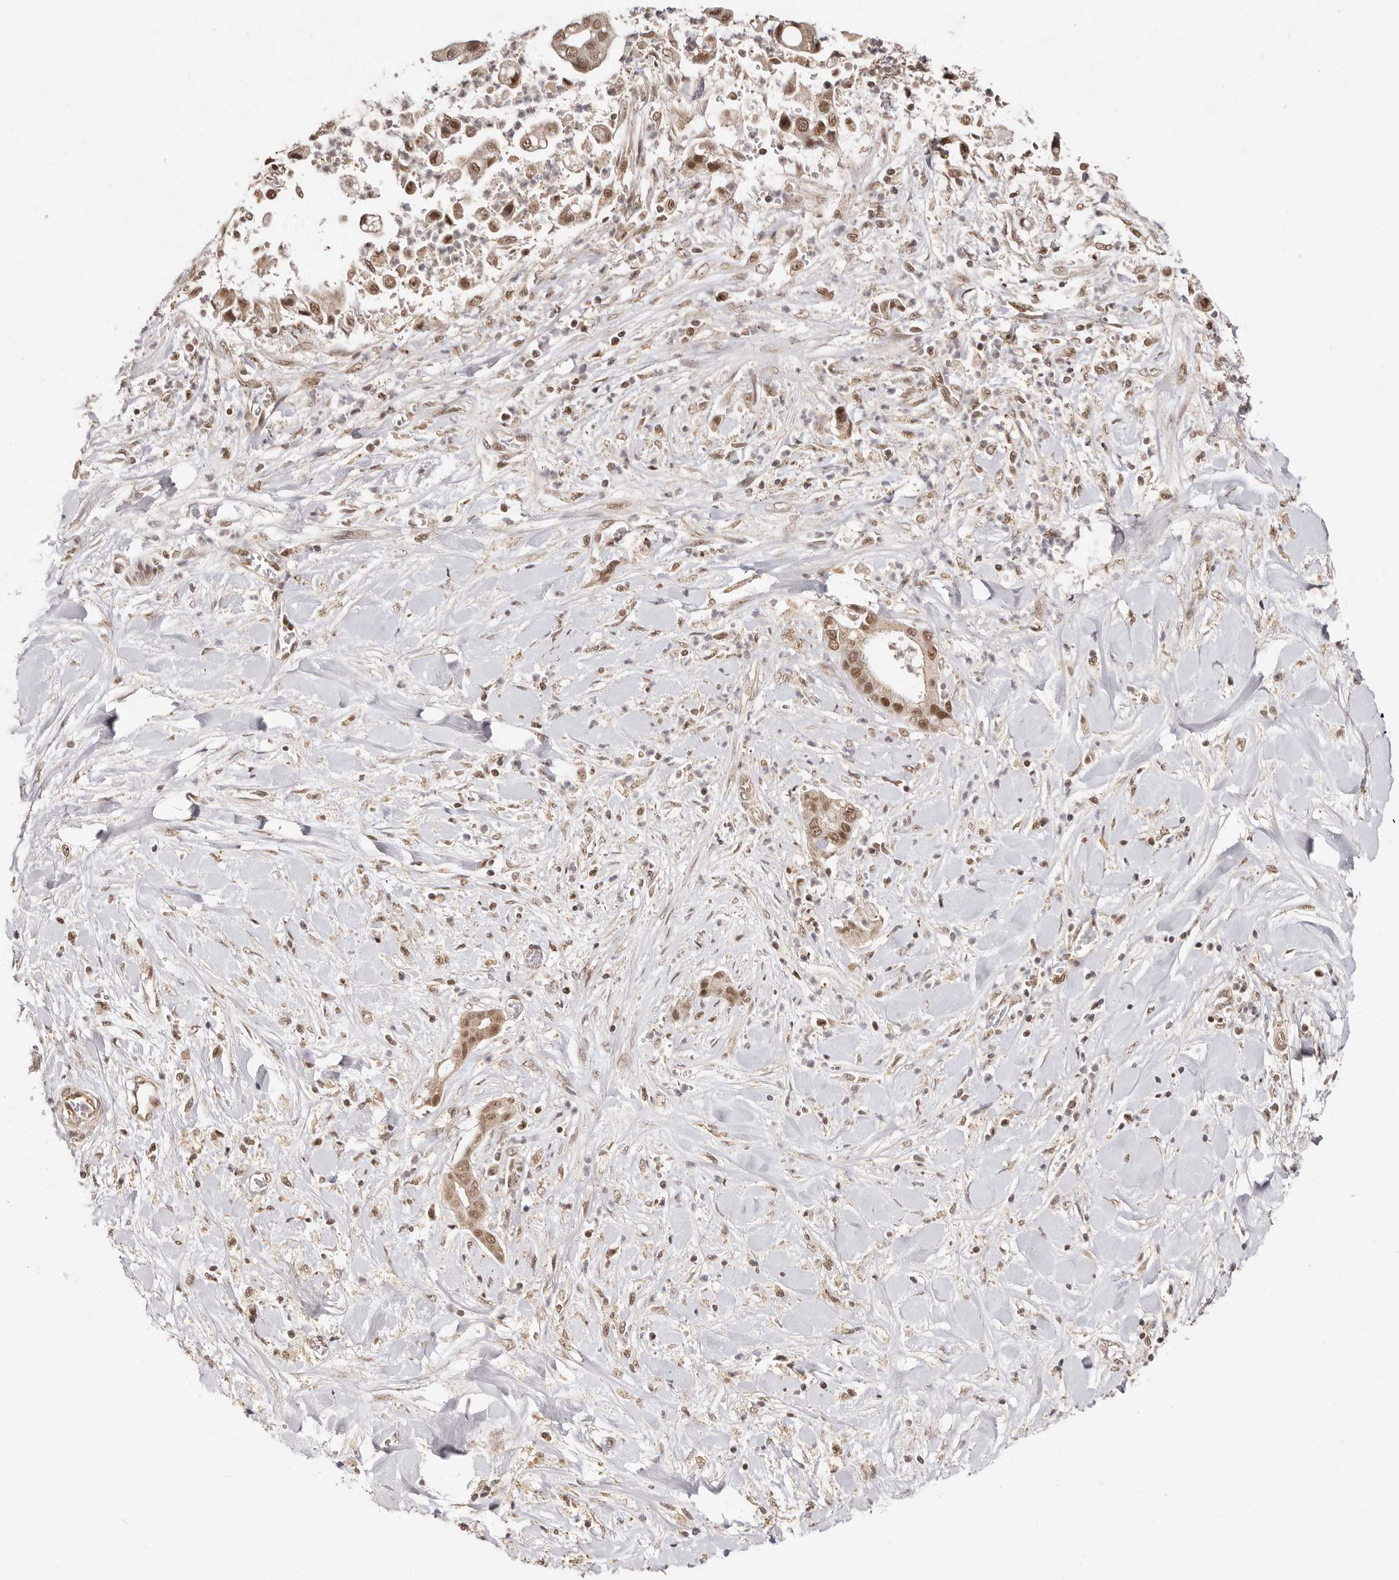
{"staining": {"intensity": "moderate", "quantity": ">75%", "location": "nuclear"}, "tissue": "liver cancer", "cell_type": "Tumor cells", "image_type": "cancer", "snomed": [{"axis": "morphology", "description": "Cholangiocarcinoma"}, {"axis": "topography", "description": "Liver"}], "caption": "Moderate nuclear expression for a protein is present in about >75% of tumor cells of liver cholangiocarcinoma using IHC.", "gene": "MED8", "patient": {"sex": "female", "age": 54}}